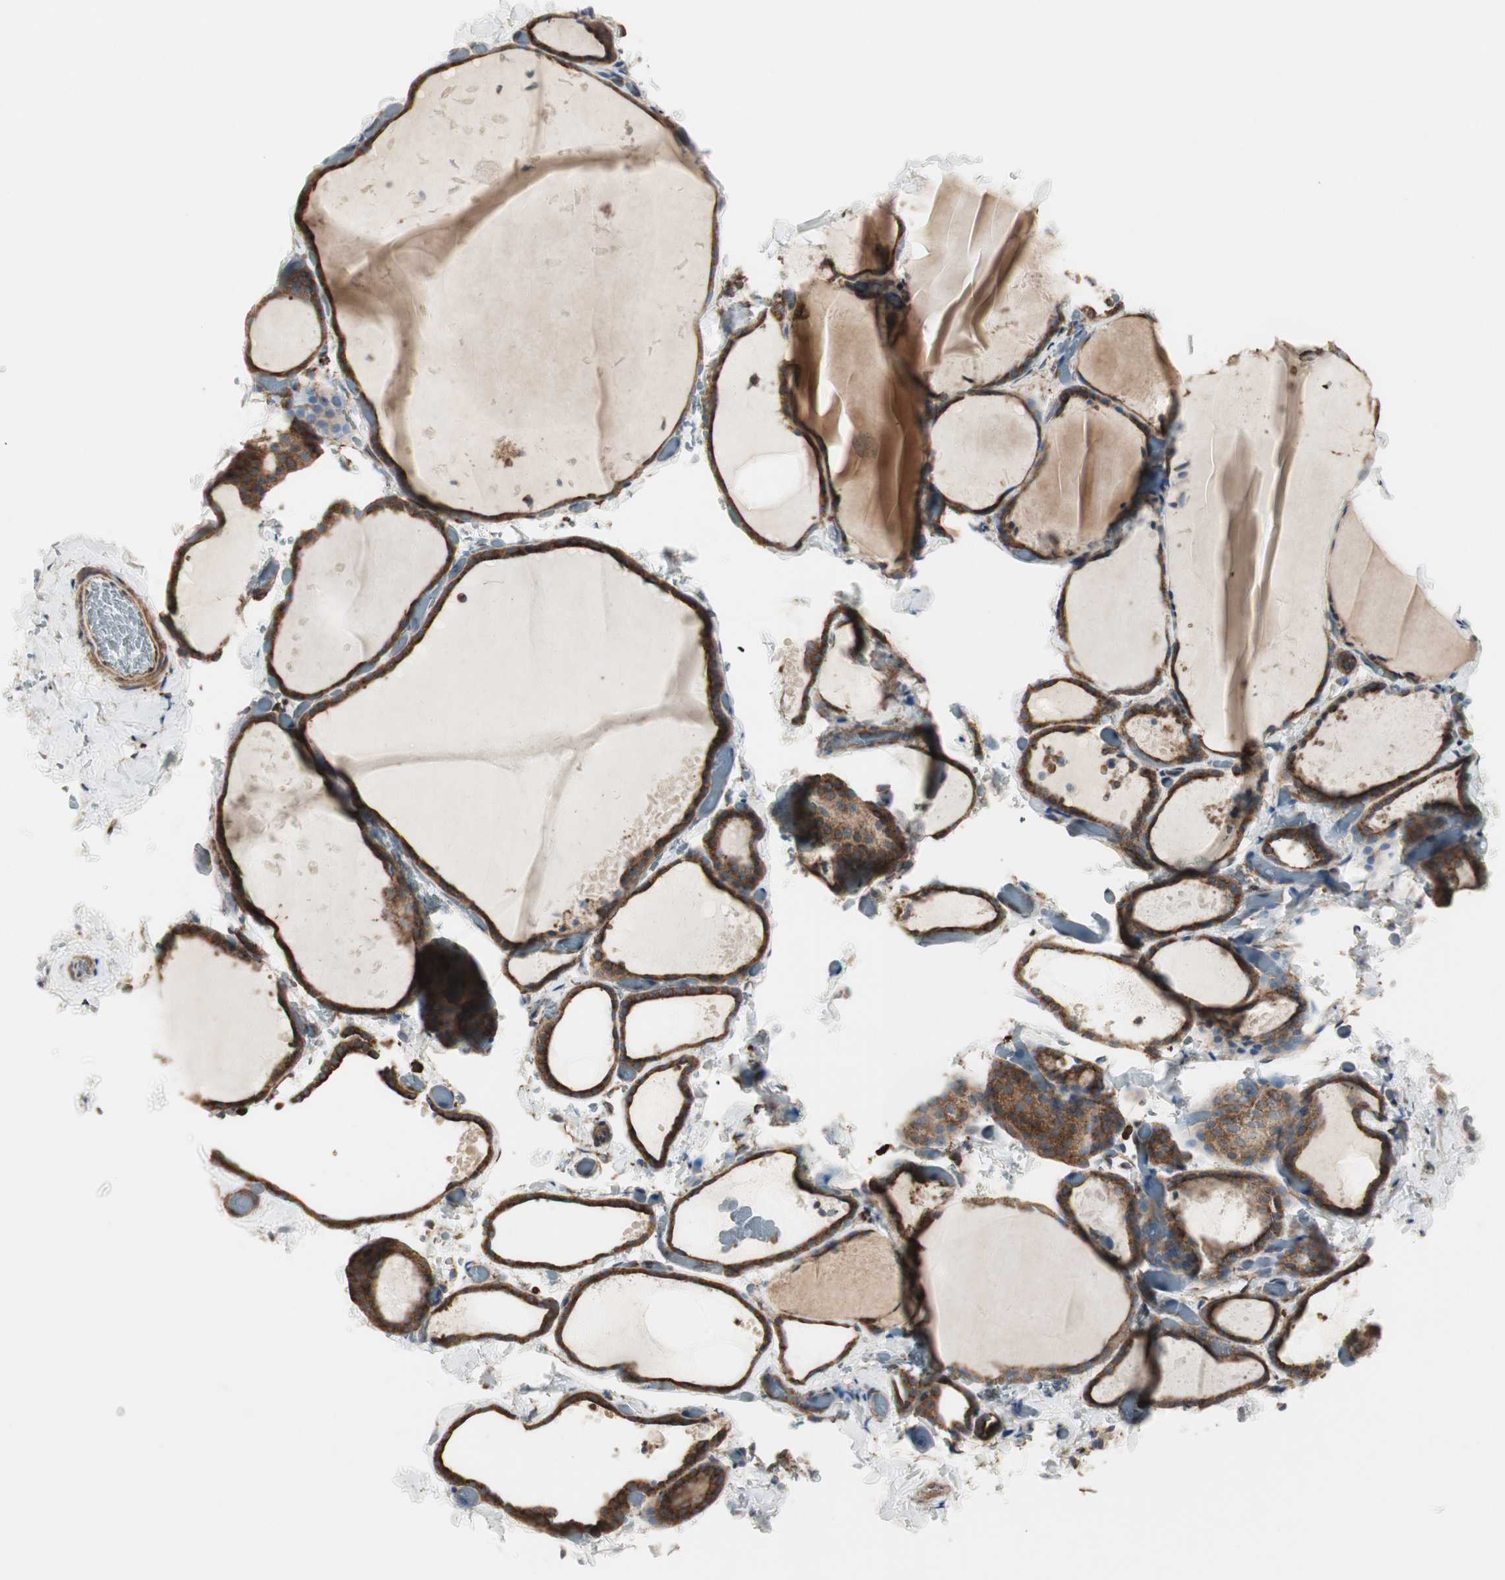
{"staining": {"intensity": "strong", "quantity": ">75%", "location": "cytoplasmic/membranous"}, "tissue": "thyroid gland", "cell_type": "Glandular cells", "image_type": "normal", "snomed": [{"axis": "morphology", "description": "Normal tissue, NOS"}, {"axis": "topography", "description": "Thyroid gland"}], "caption": "Normal thyroid gland was stained to show a protein in brown. There is high levels of strong cytoplasmic/membranous staining in approximately >75% of glandular cells. The staining is performed using DAB (3,3'-diaminobenzidine) brown chromogen to label protein expression. The nuclei are counter-stained blue using hematoxylin.", "gene": "H6PD", "patient": {"sex": "female", "age": 22}}